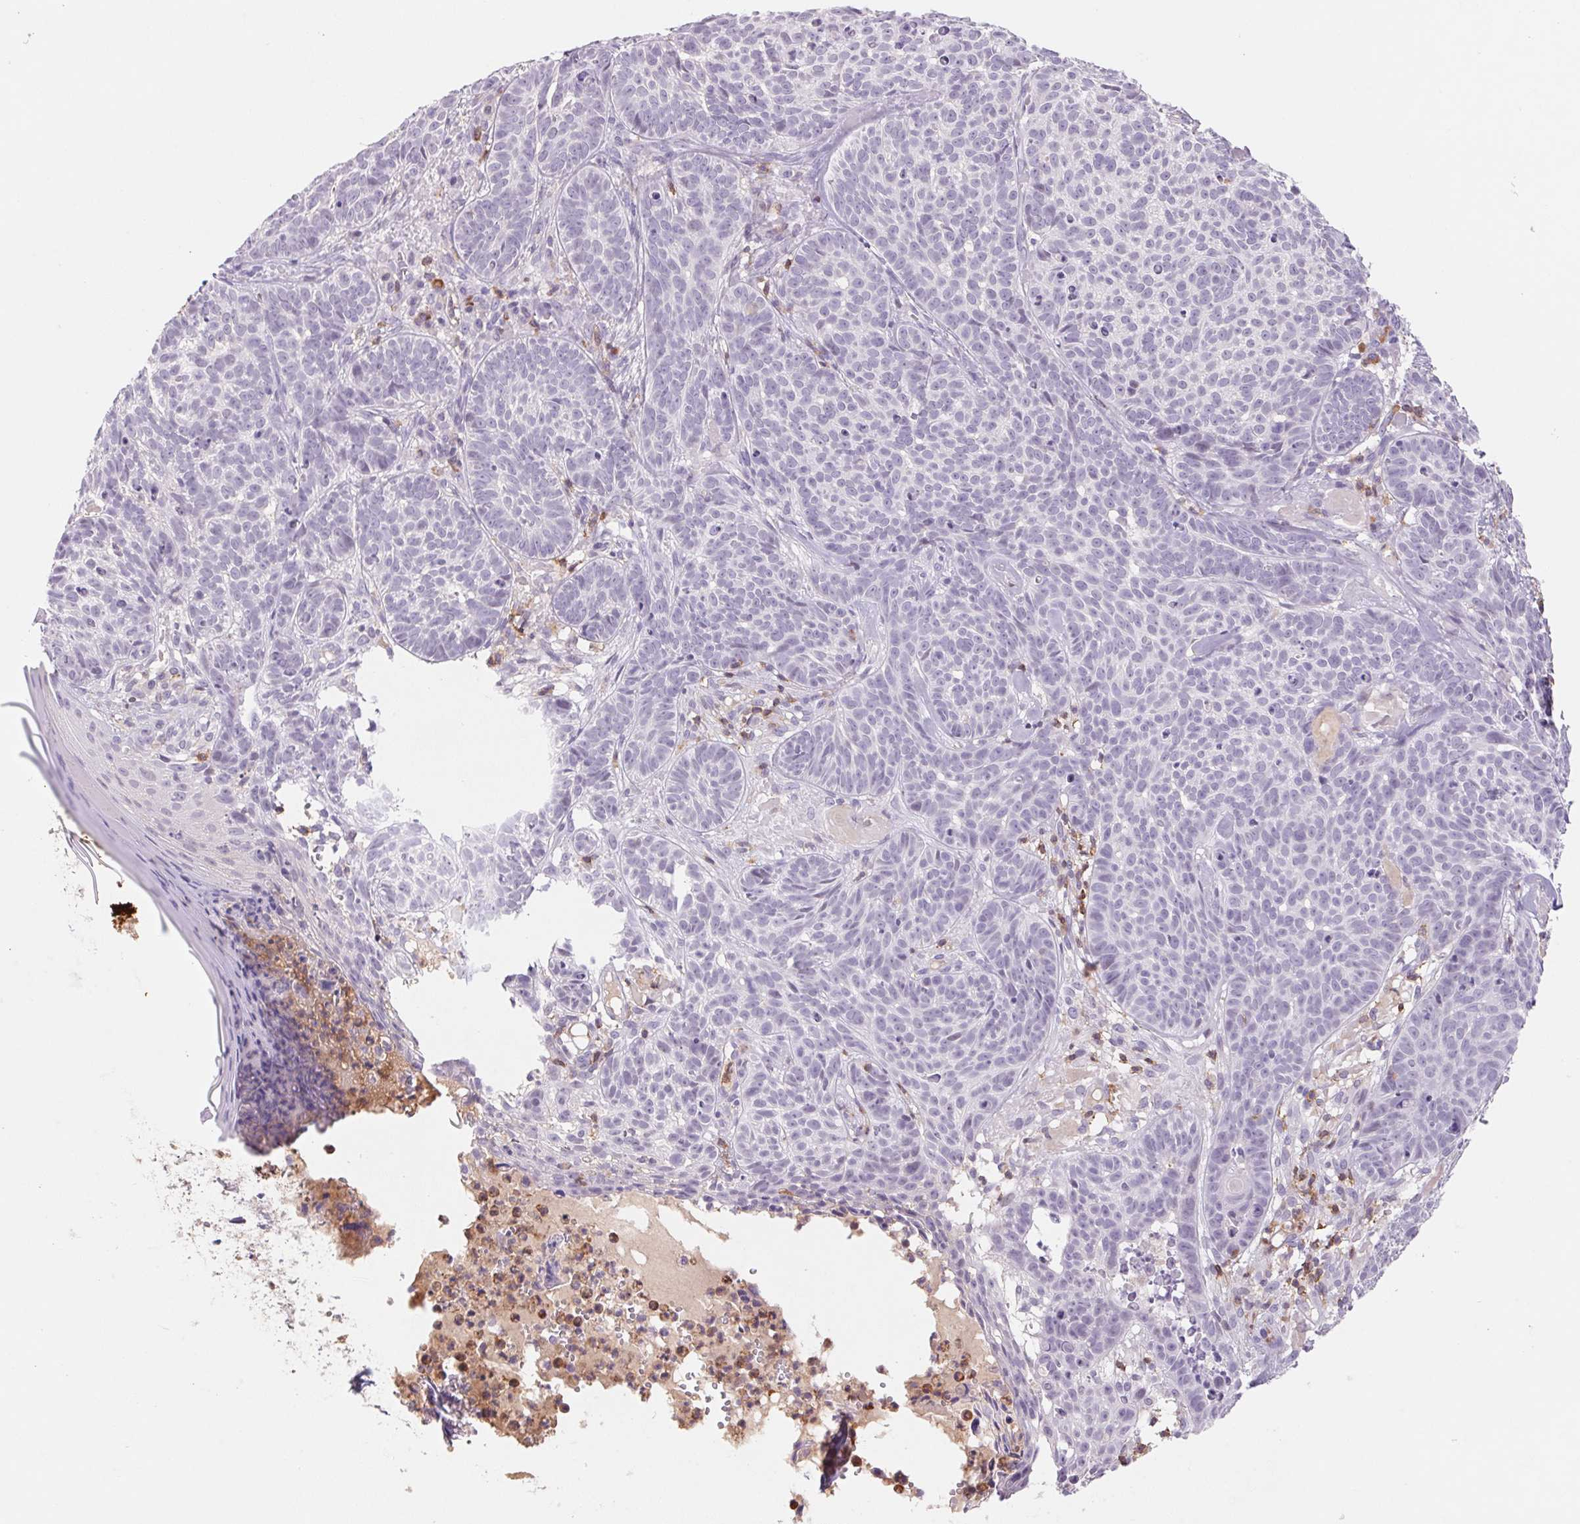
{"staining": {"intensity": "negative", "quantity": "none", "location": "none"}, "tissue": "skin cancer", "cell_type": "Tumor cells", "image_type": "cancer", "snomed": [{"axis": "morphology", "description": "Basal cell carcinoma"}, {"axis": "topography", "description": "Skin"}], "caption": "This is a histopathology image of immunohistochemistry (IHC) staining of basal cell carcinoma (skin), which shows no positivity in tumor cells.", "gene": "KIF26A", "patient": {"sex": "male", "age": 90}}